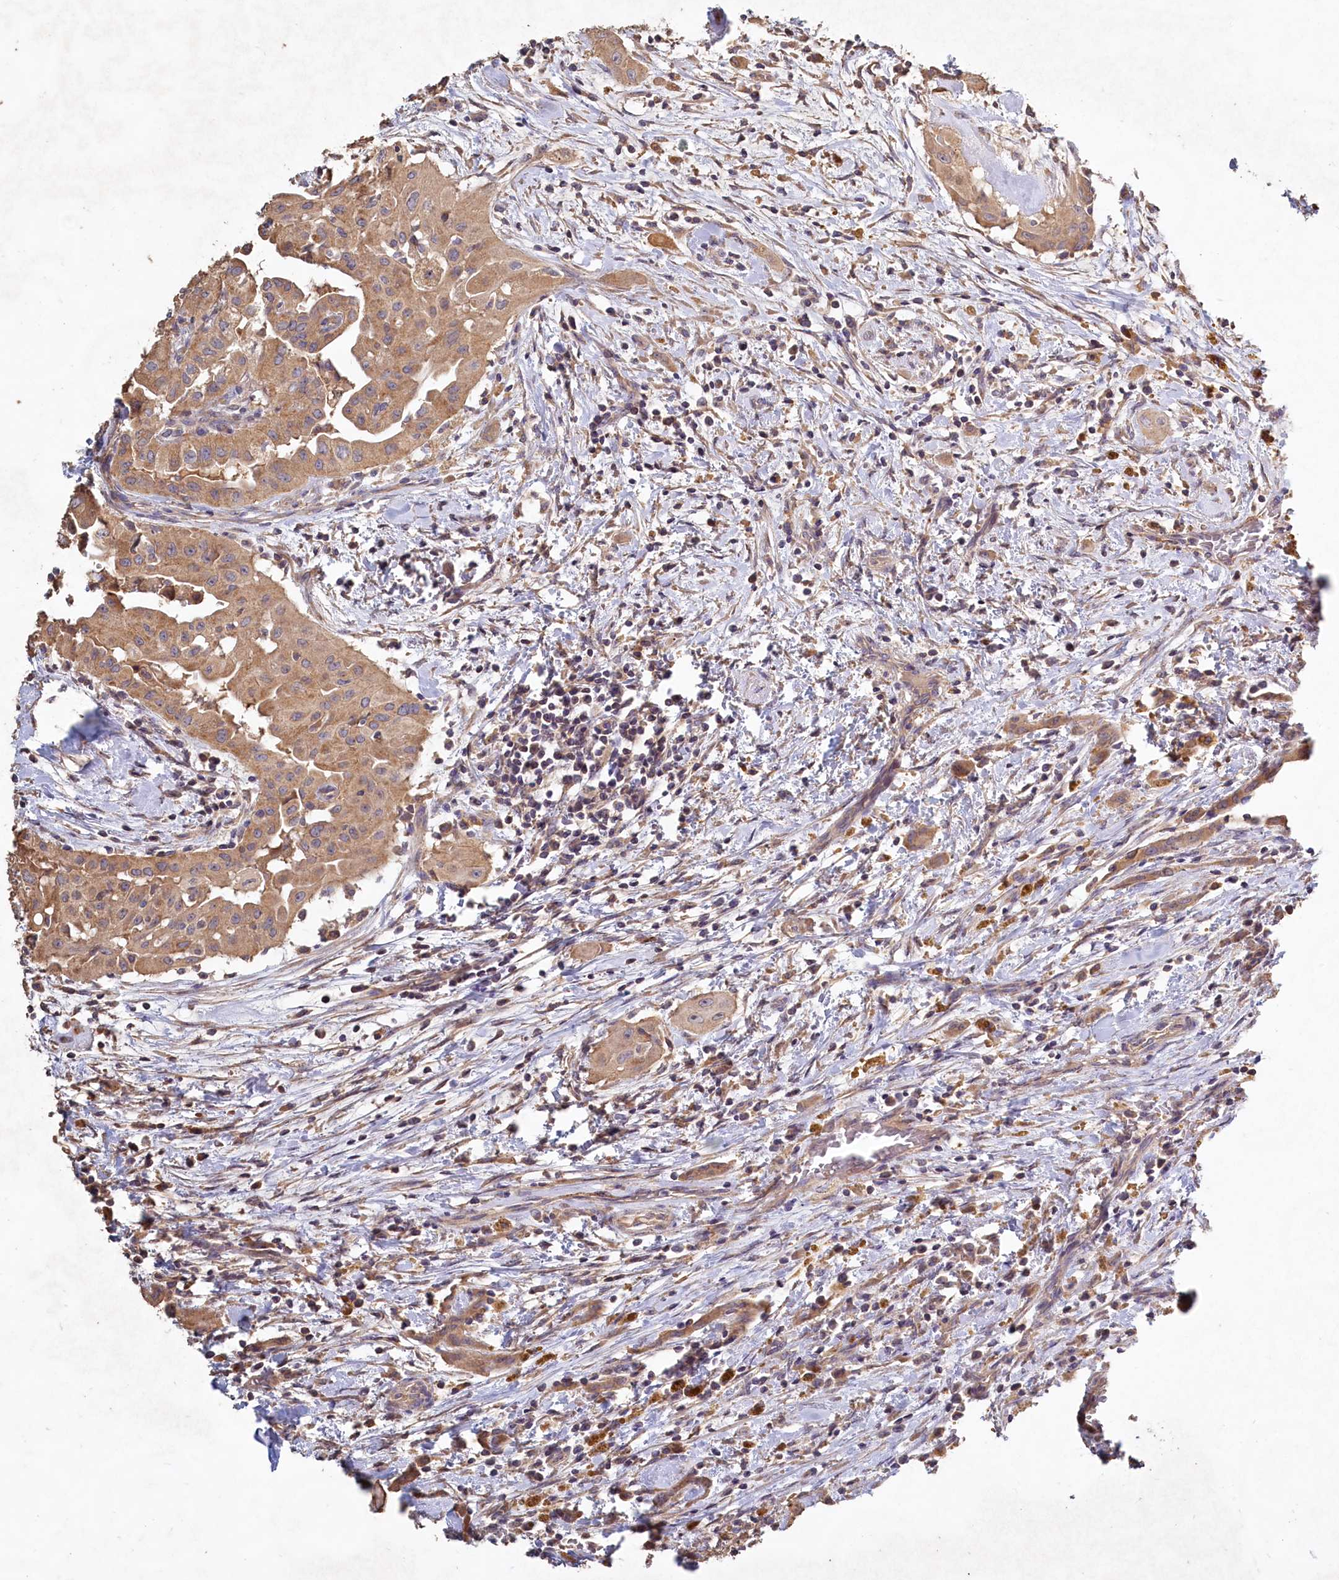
{"staining": {"intensity": "moderate", "quantity": ">75%", "location": "cytoplasmic/membranous"}, "tissue": "thyroid cancer", "cell_type": "Tumor cells", "image_type": "cancer", "snomed": [{"axis": "morphology", "description": "Papillary adenocarcinoma, NOS"}, {"axis": "topography", "description": "Thyroid gland"}], "caption": "IHC micrograph of human papillary adenocarcinoma (thyroid) stained for a protein (brown), which exhibits medium levels of moderate cytoplasmic/membranous staining in about >75% of tumor cells.", "gene": "FUNDC1", "patient": {"sex": "female", "age": 59}}